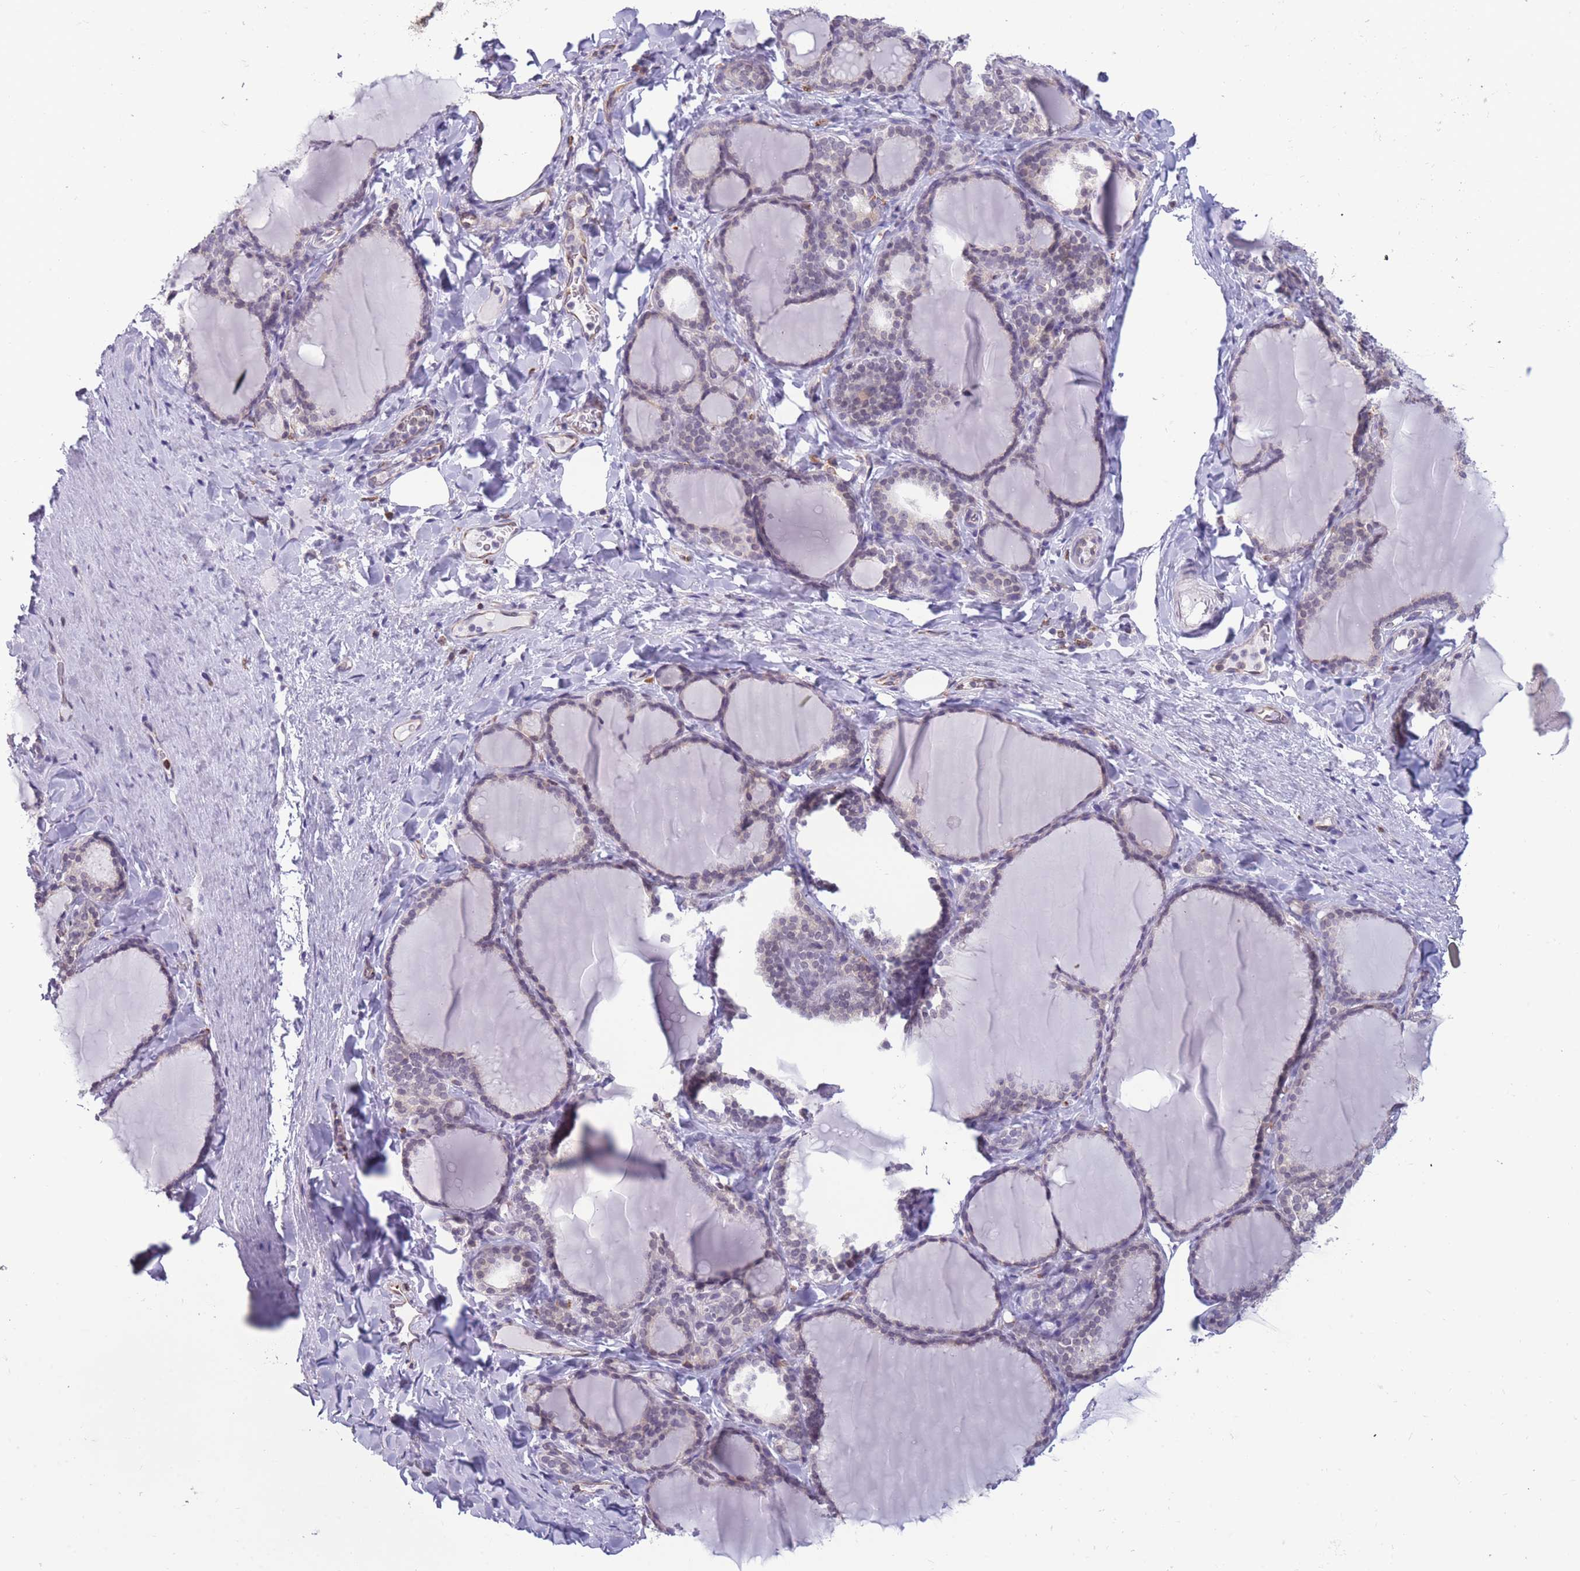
{"staining": {"intensity": "weak", "quantity": "<25%", "location": "cytoplasmic/membranous,nuclear"}, "tissue": "thyroid gland", "cell_type": "Glandular cells", "image_type": "normal", "snomed": [{"axis": "morphology", "description": "Normal tissue, NOS"}, {"axis": "topography", "description": "Thyroid gland"}], "caption": "Unremarkable thyroid gland was stained to show a protein in brown. There is no significant staining in glandular cells. The staining was performed using DAB (3,3'-diaminobenzidine) to visualize the protein expression in brown, while the nuclei were stained in blue with hematoxylin (Magnification: 20x).", "gene": "TMEM121", "patient": {"sex": "female", "age": 31}}